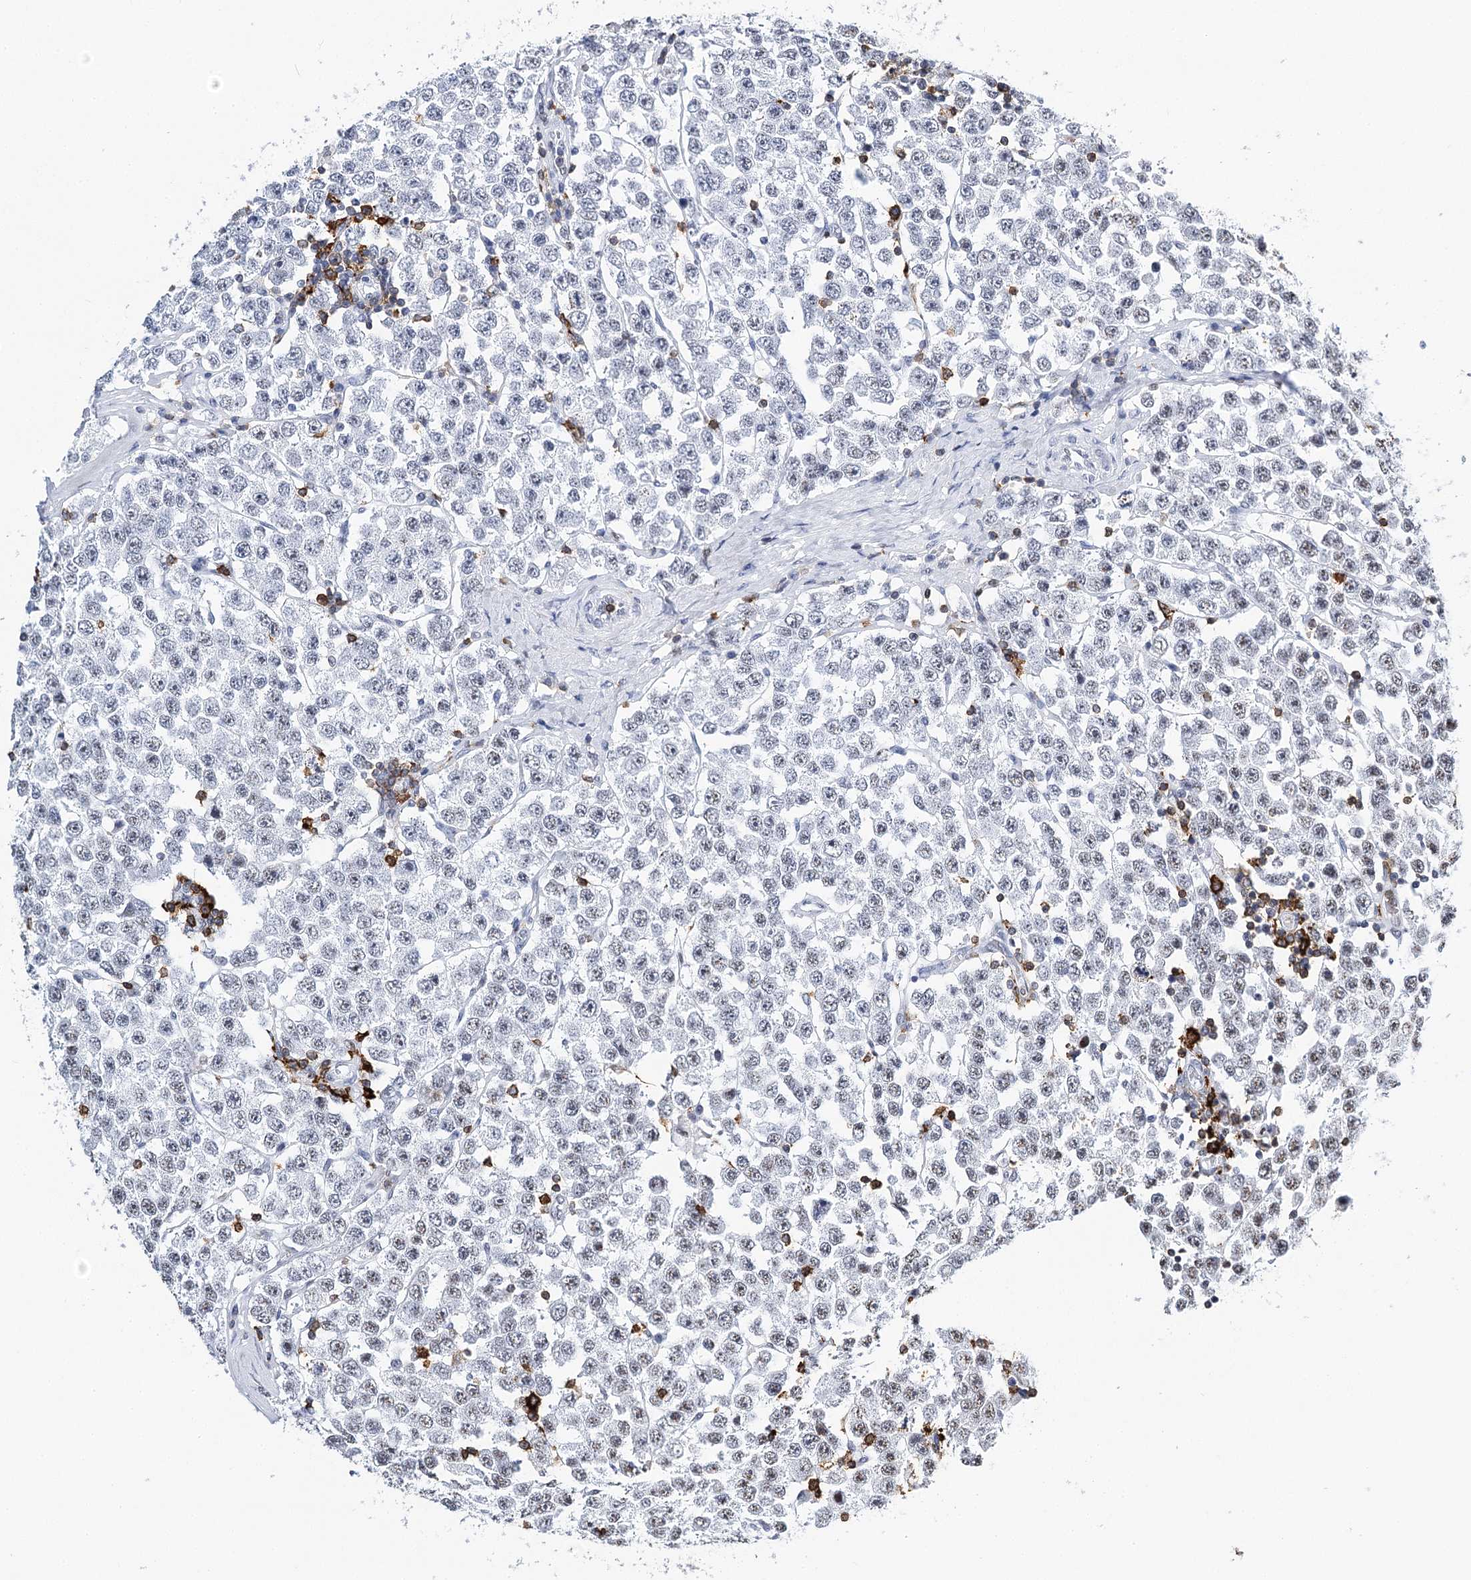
{"staining": {"intensity": "negative", "quantity": "none", "location": "none"}, "tissue": "testis cancer", "cell_type": "Tumor cells", "image_type": "cancer", "snomed": [{"axis": "morphology", "description": "Seminoma, NOS"}, {"axis": "topography", "description": "Testis"}], "caption": "IHC image of human seminoma (testis) stained for a protein (brown), which reveals no expression in tumor cells.", "gene": "BARD1", "patient": {"sex": "male", "age": 28}}